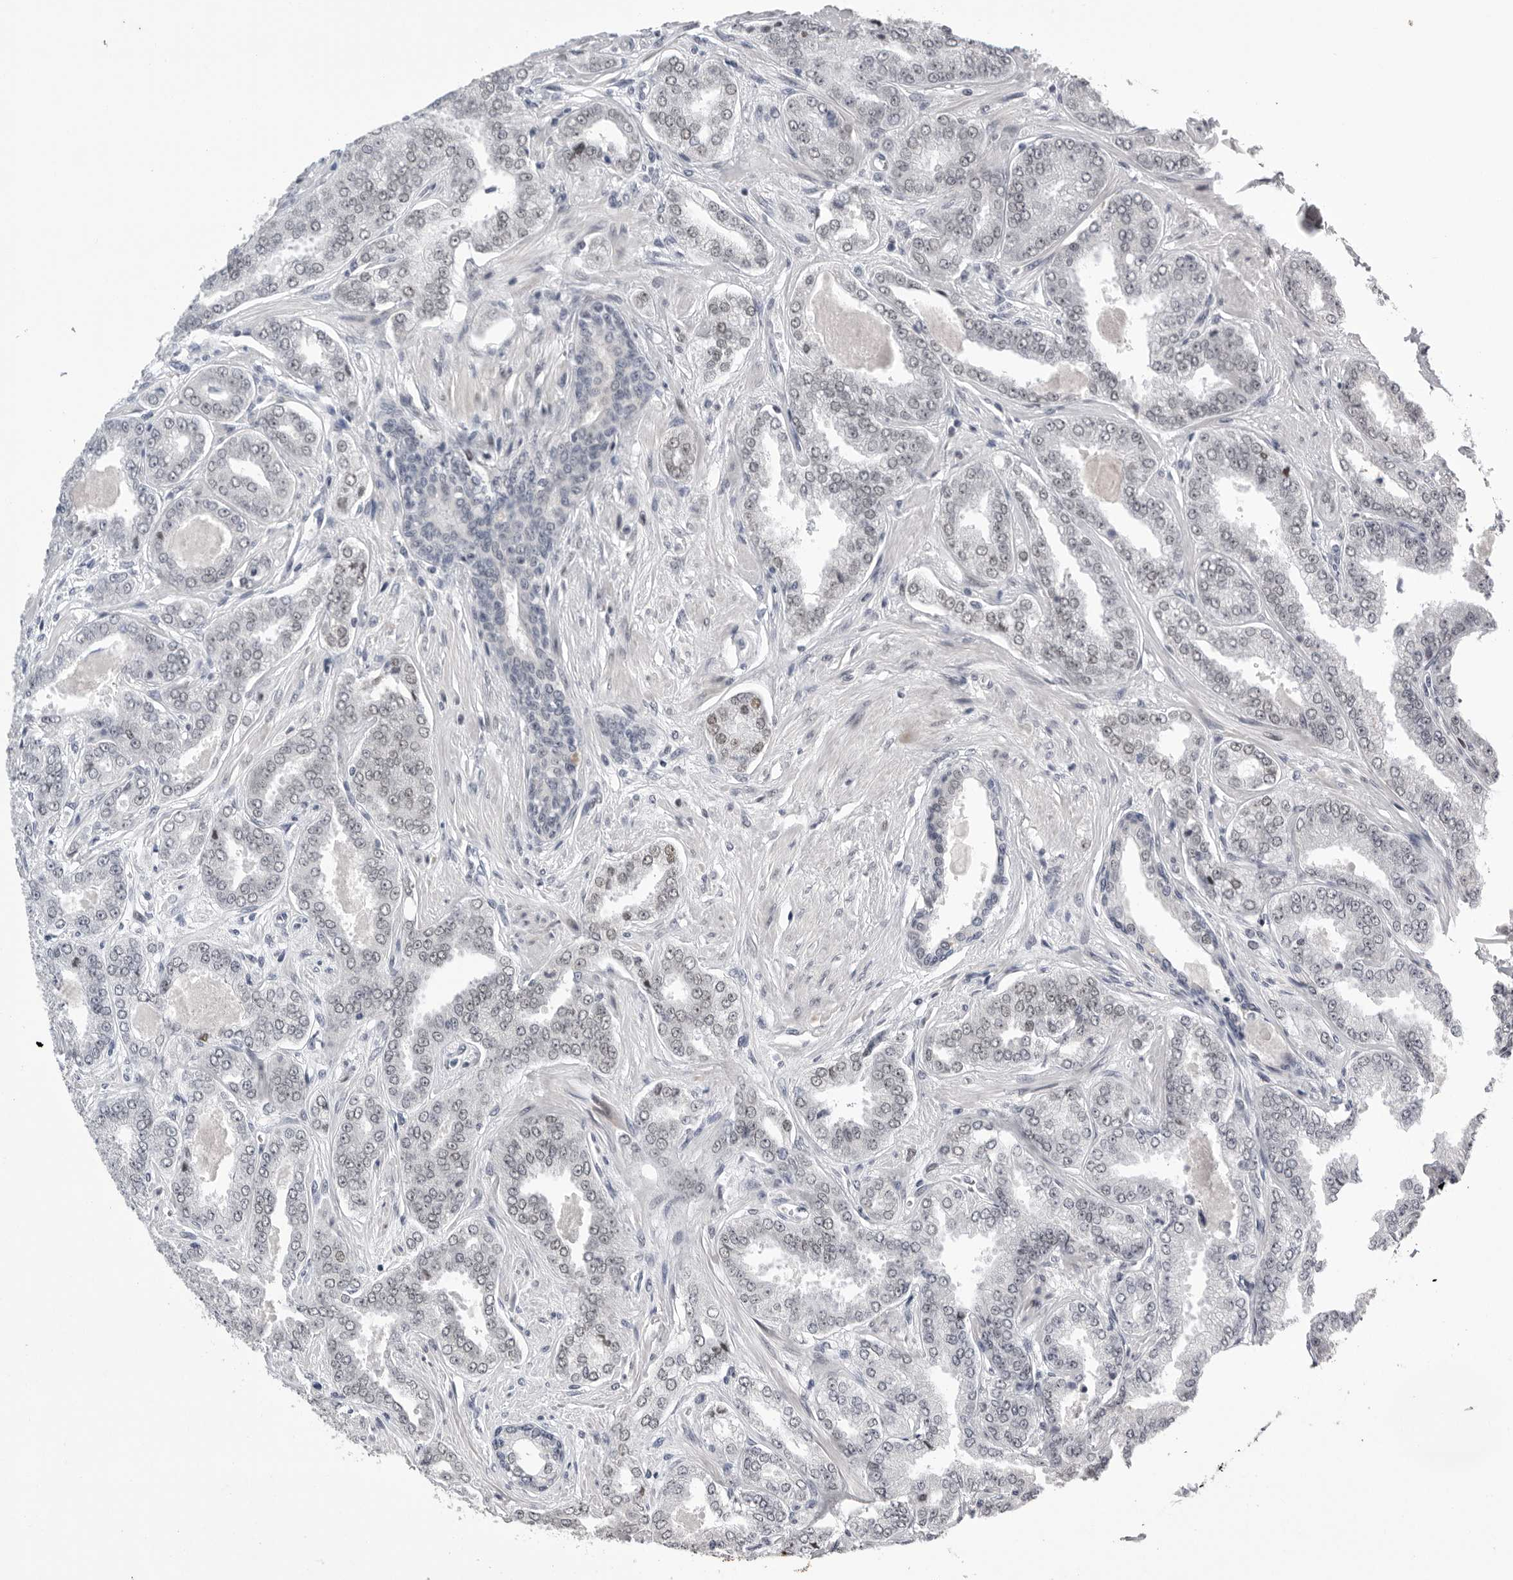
{"staining": {"intensity": "negative", "quantity": "none", "location": "none"}, "tissue": "prostate cancer", "cell_type": "Tumor cells", "image_type": "cancer", "snomed": [{"axis": "morphology", "description": "Adenocarcinoma, High grade"}, {"axis": "topography", "description": "Prostate"}], "caption": "IHC micrograph of neoplastic tissue: human prostate cancer (adenocarcinoma (high-grade)) stained with DAB (3,3'-diaminobenzidine) exhibits no significant protein positivity in tumor cells.", "gene": "POU5F1", "patient": {"sex": "male", "age": 71}}